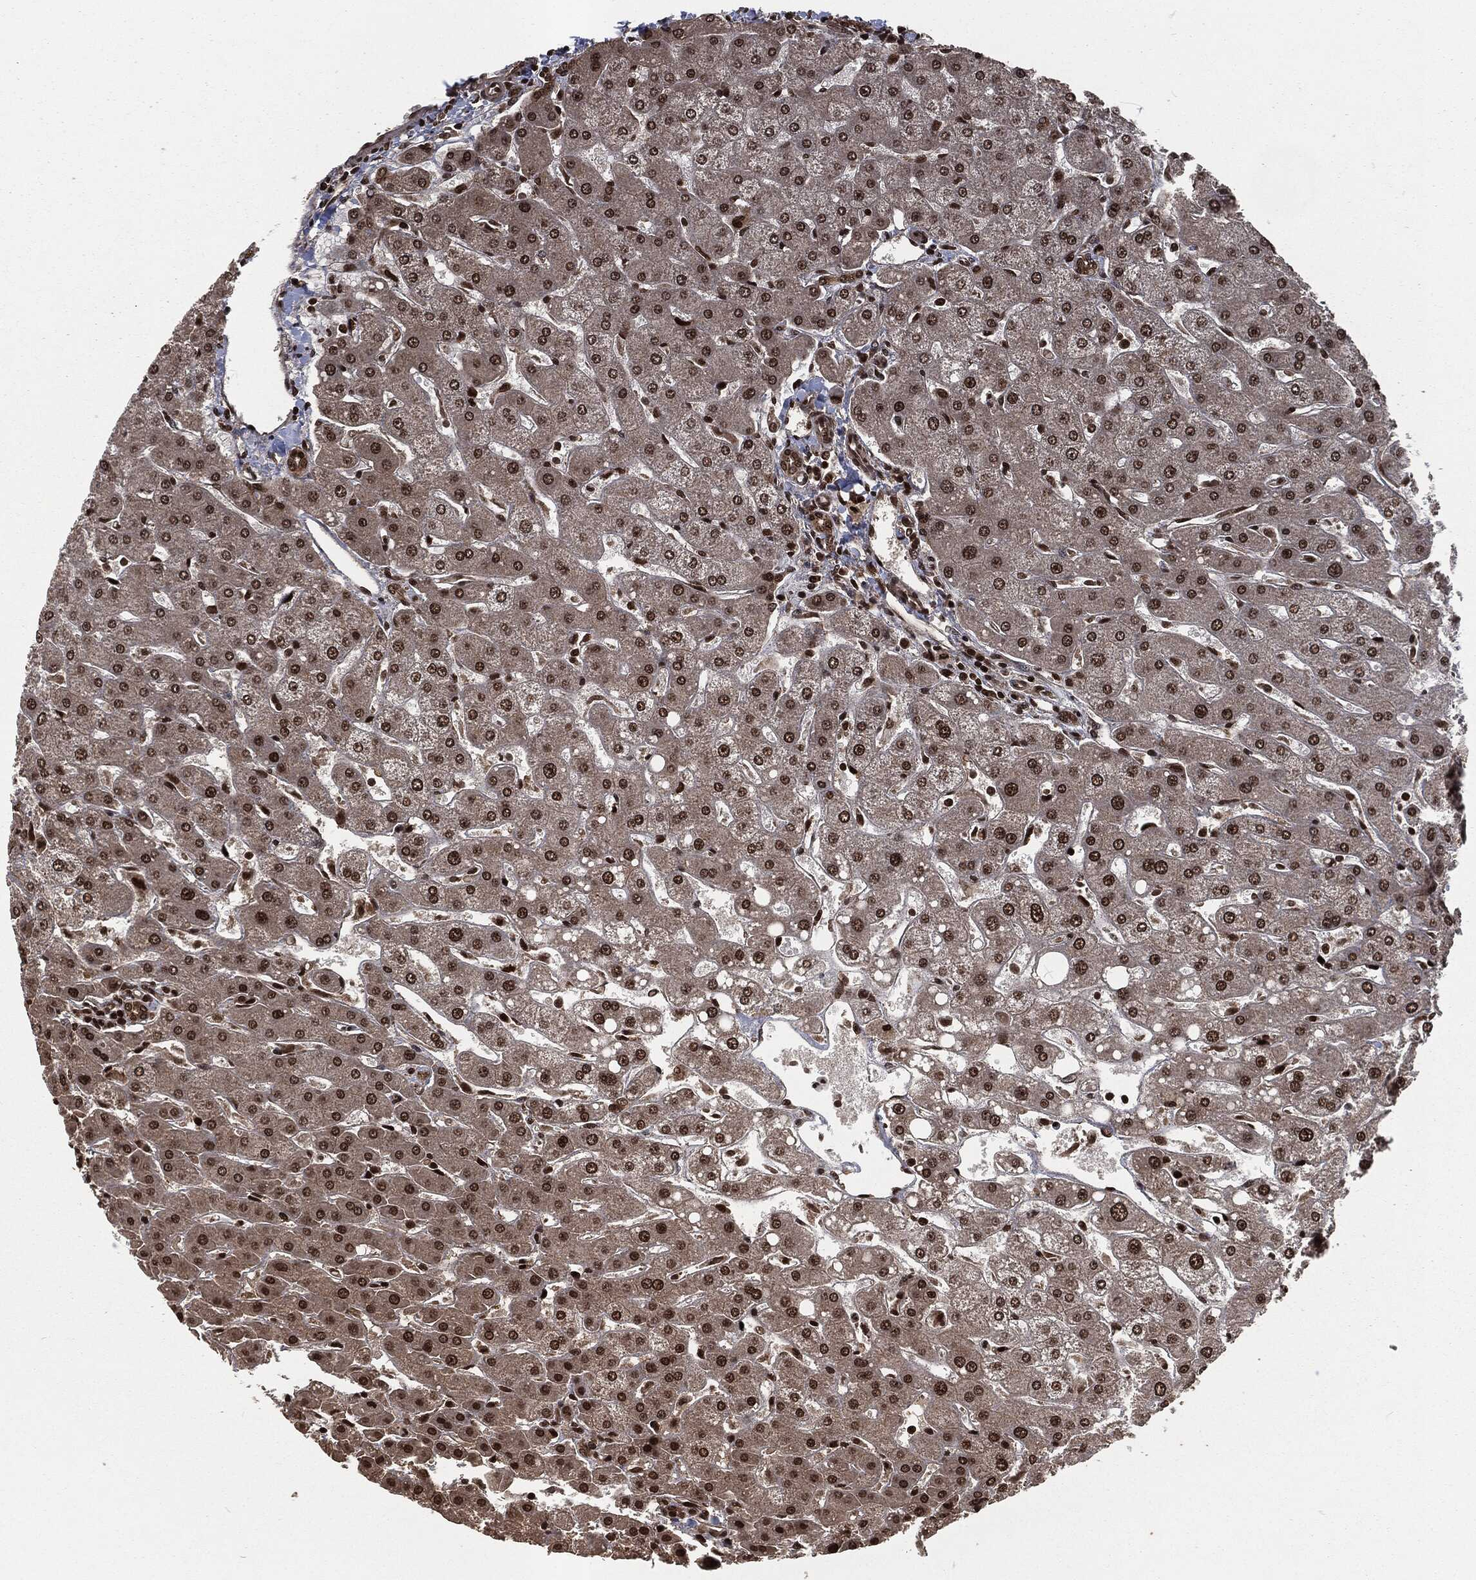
{"staining": {"intensity": "strong", "quantity": ">75%", "location": "cytoplasmic/membranous,nuclear"}, "tissue": "liver", "cell_type": "Cholangiocytes", "image_type": "normal", "snomed": [{"axis": "morphology", "description": "Normal tissue, NOS"}, {"axis": "topography", "description": "Liver"}], "caption": "Protein expression analysis of benign human liver reveals strong cytoplasmic/membranous,nuclear positivity in about >75% of cholangiocytes.", "gene": "NGRN", "patient": {"sex": "male", "age": 67}}